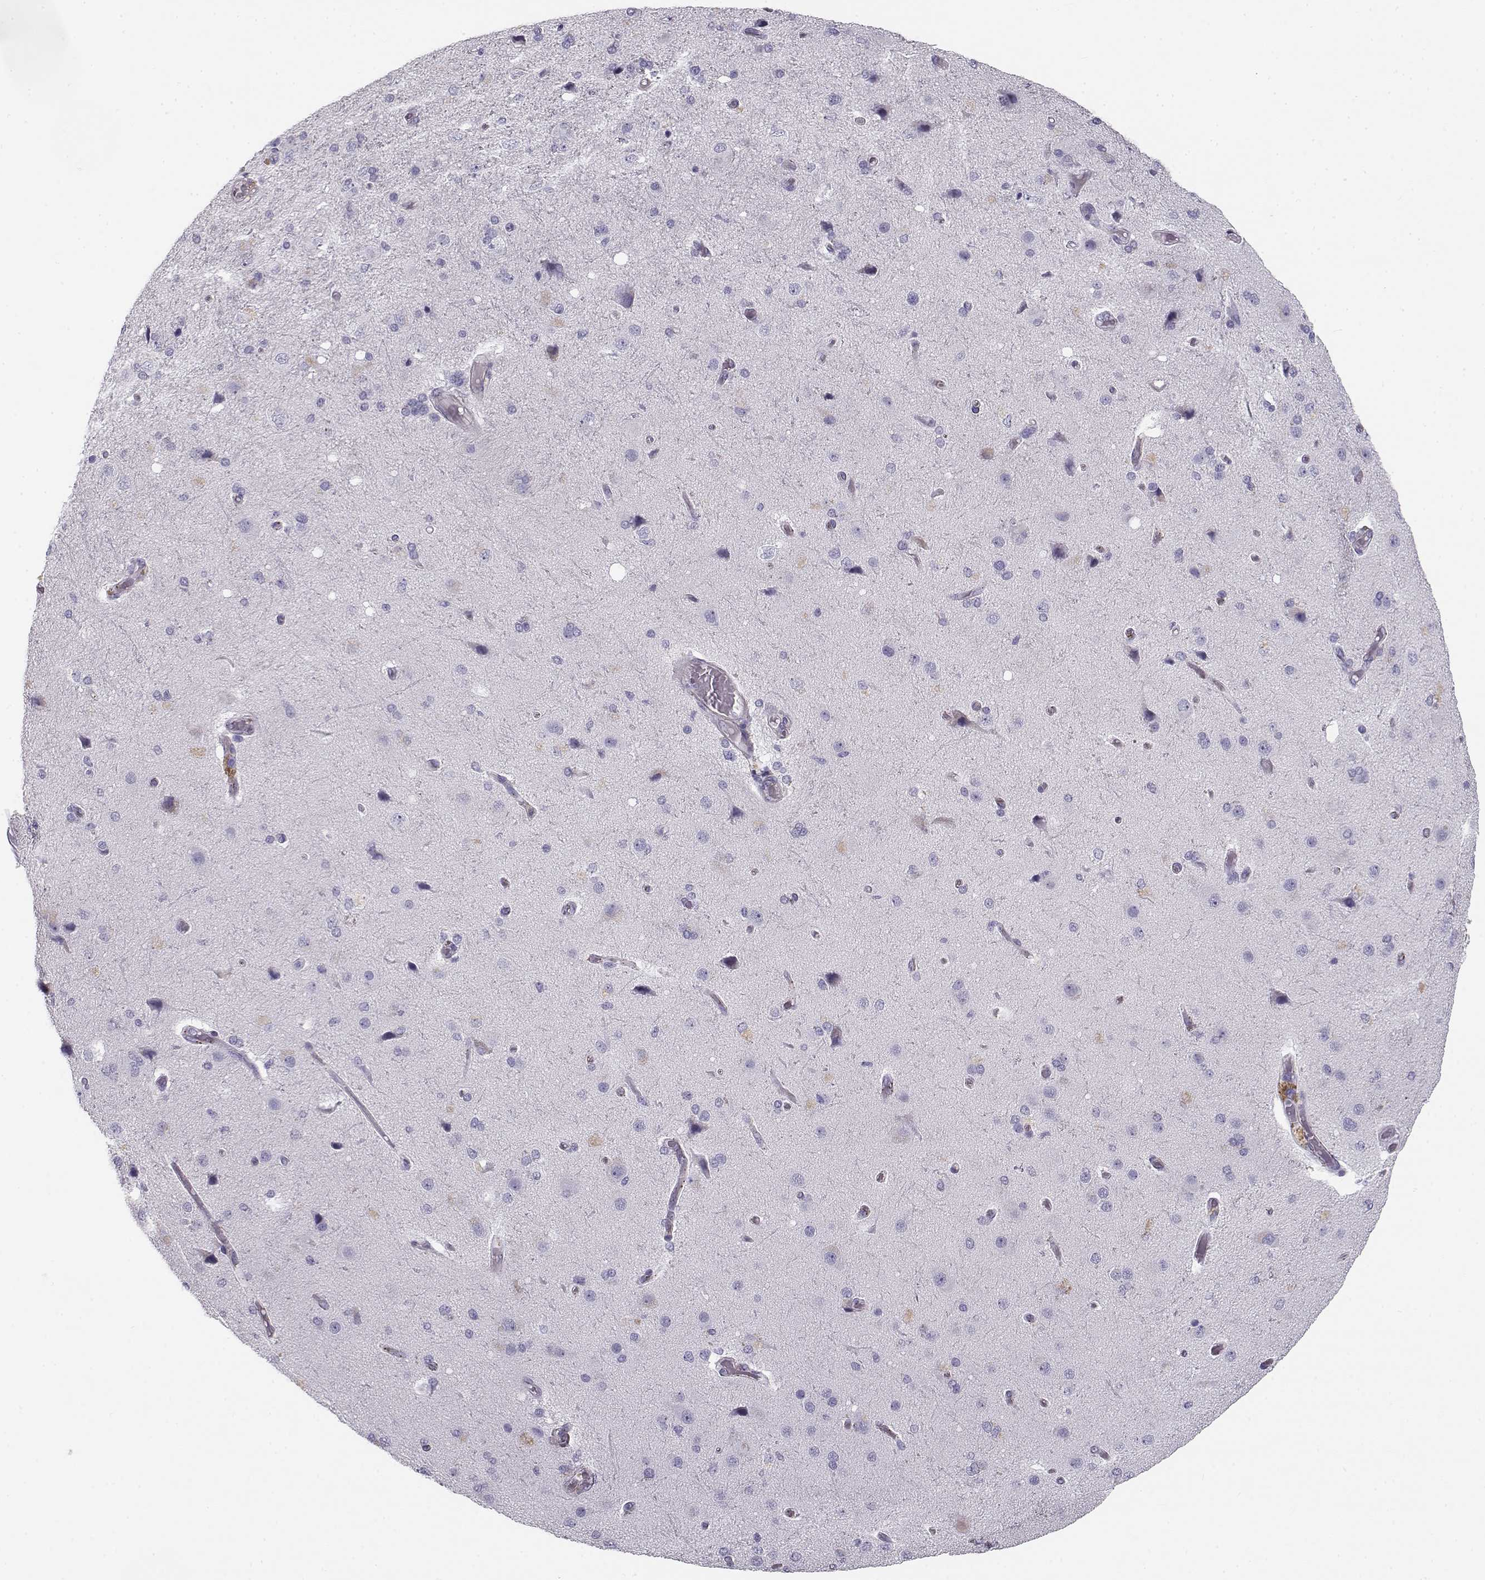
{"staining": {"intensity": "weak", "quantity": ">75%", "location": "cytoplasmic/membranous"}, "tissue": "cerebral cortex", "cell_type": "Endothelial cells", "image_type": "normal", "snomed": [{"axis": "morphology", "description": "Normal tissue, NOS"}, {"axis": "morphology", "description": "Glioma, malignant, High grade"}, {"axis": "topography", "description": "Cerebral cortex"}], "caption": "Immunohistochemistry (IHC) staining of benign cerebral cortex, which shows low levels of weak cytoplasmic/membranous expression in approximately >75% of endothelial cells indicating weak cytoplasmic/membranous protein expression. The staining was performed using DAB (brown) for protein detection and nuclei were counterstained in hematoxylin (blue).", "gene": "MYO1A", "patient": {"sex": "male", "age": 77}}